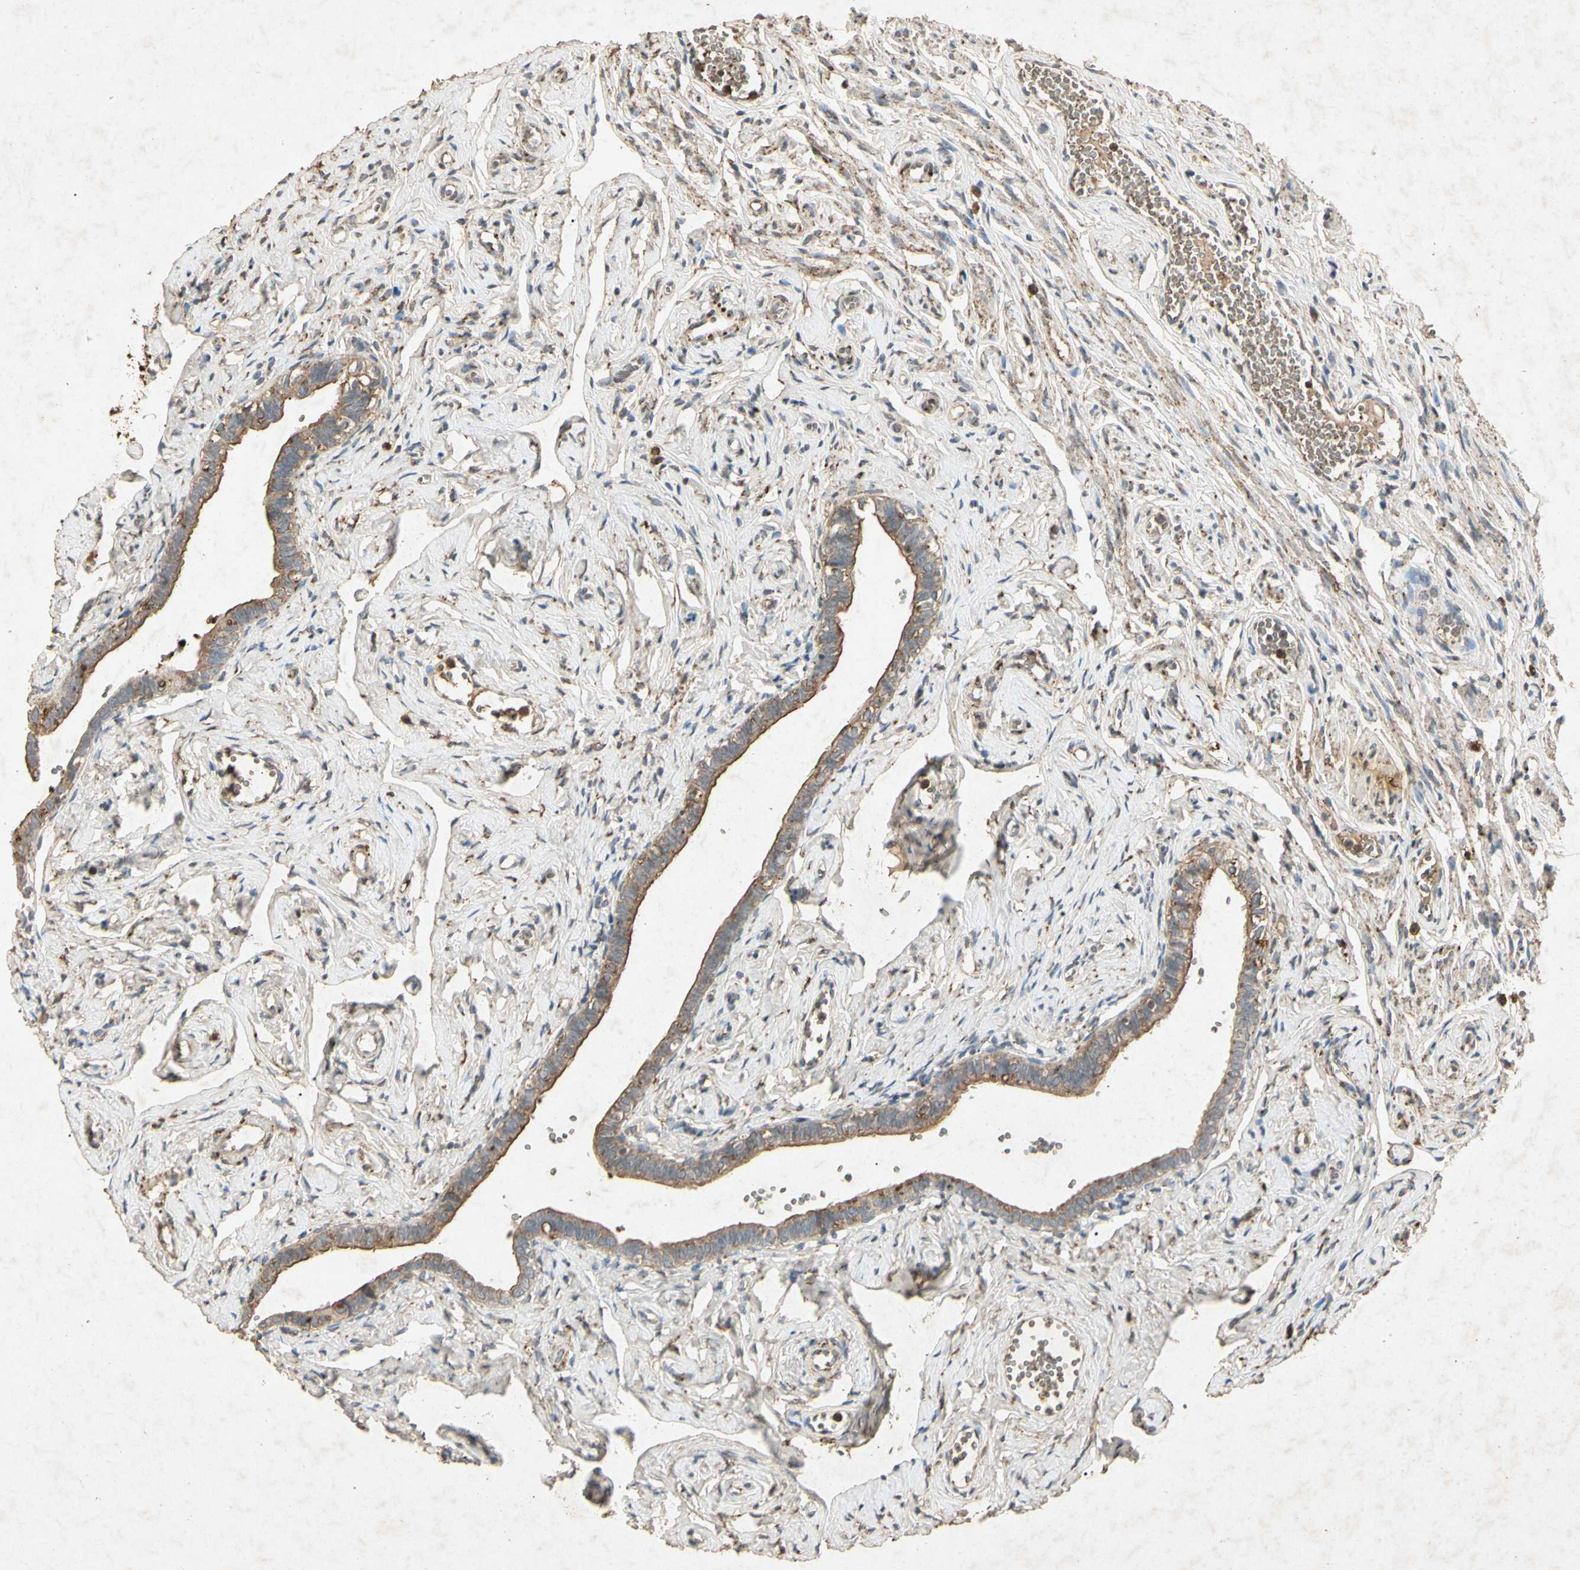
{"staining": {"intensity": "weak", "quantity": ">75%", "location": "cytoplasmic/membranous"}, "tissue": "fallopian tube", "cell_type": "Glandular cells", "image_type": "normal", "snomed": [{"axis": "morphology", "description": "Normal tissue, NOS"}, {"axis": "topography", "description": "Fallopian tube"}], "caption": "Immunohistochemistry of normal human fallopian tube demonstrates low levels of weak cytoplasmic/membranous positivity in approximately >75% of glandular cells.", "gene": "MSRB1", "patient": {"sex": "female", "age": 71}}